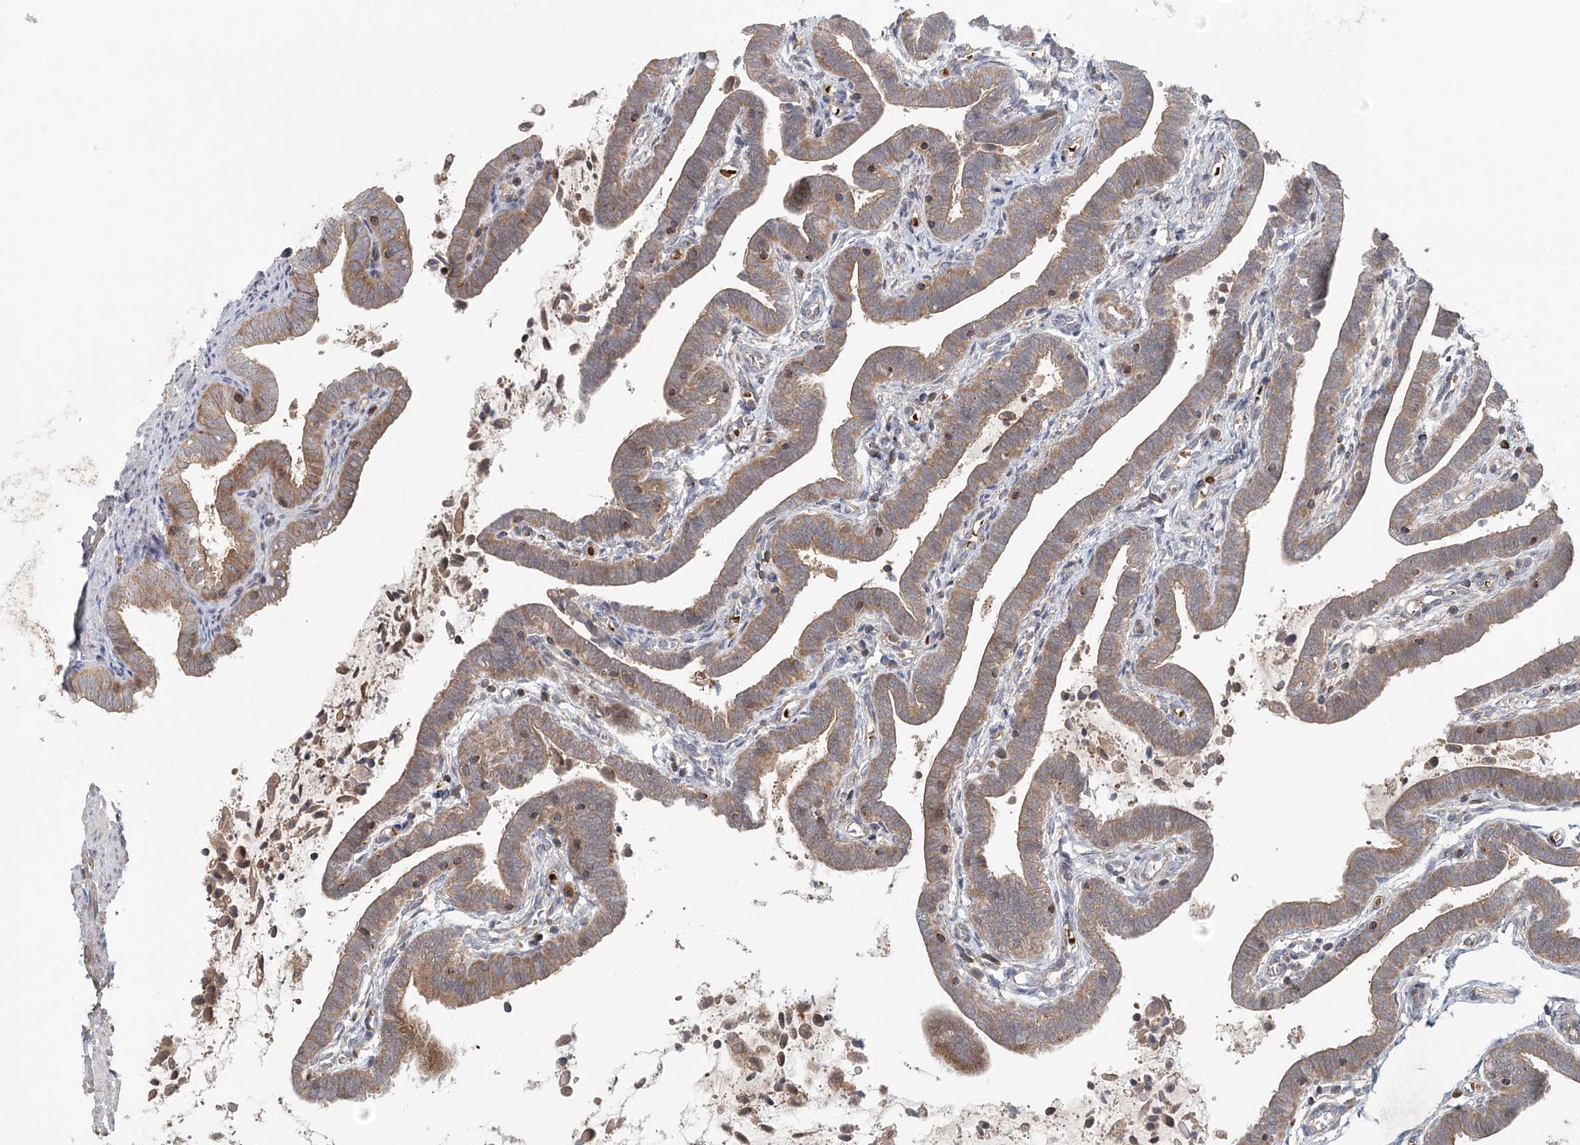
{"staining": {"intensity": "moderate", "quantity": ">75%", "location": "cytoplasmic/membranous"}, "tissue": "fallopian tube", "cell_type": "Glandular cells", "image_type": "normal", "snomed": [{"axis": "morphology", "description": "Normal tissue, NOS"}, {"axis": "topography", "description": "Fallopian tube"}], "caption": "Protein analysis of benign fallopian tube demonstrates moderate cytoplasmic/membranous expression in approximately >75% of glandular cells. Using DAB (3,3'-diaminobenzidine) (brown) and hematoxylin (blue) stains, captured at high magnification using brightfield microscopy.", "gene": "ENSG00000273217", "patient": {"sex": "female", "age": 36}}